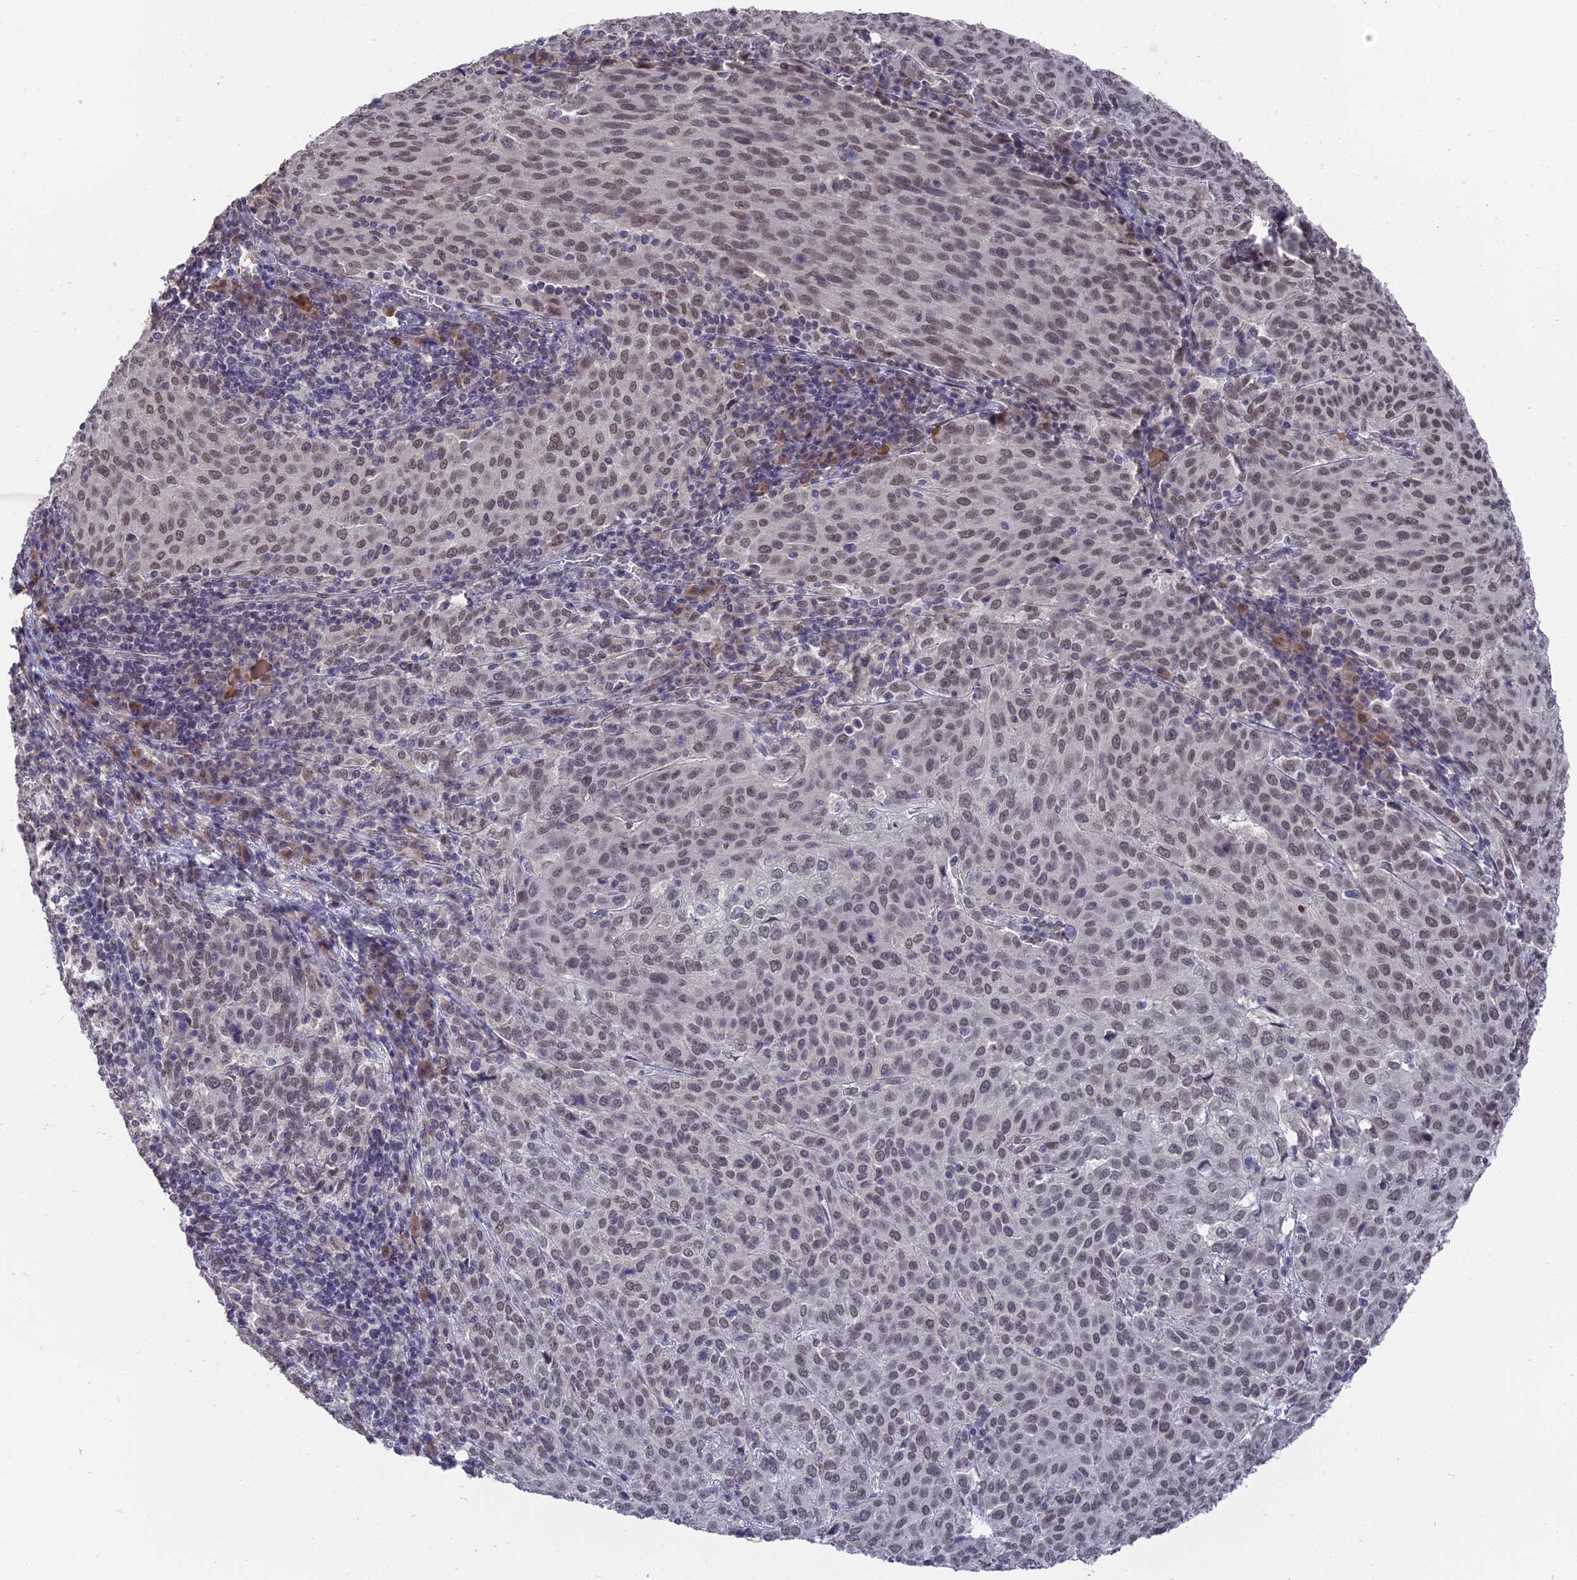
{"staining": {"intensity": "weak", "quantity": "25%-75%", "location": "nuclear"}, "tissue": "cervical cancer", "cell_type": "Tumor cells", "image_type": "cancer", "snomed": [{"axis": "morphology", "description": "Squamous cell carcinoma, NOS"}, {"axis": "topography", "description": "Cervix"}], "caption": "Immunohistochemical staining of human cervical cancer reveals low levels of weak nuclear positivity in about 25%-75% of tumor cells. The protein of interest is stained brown, and the nuclei are stained in blue (DAB IHC with brightfield microscopy, high magnification).", "gene": "NR1H3", "patient": {"sex": "female", "age": 46}}